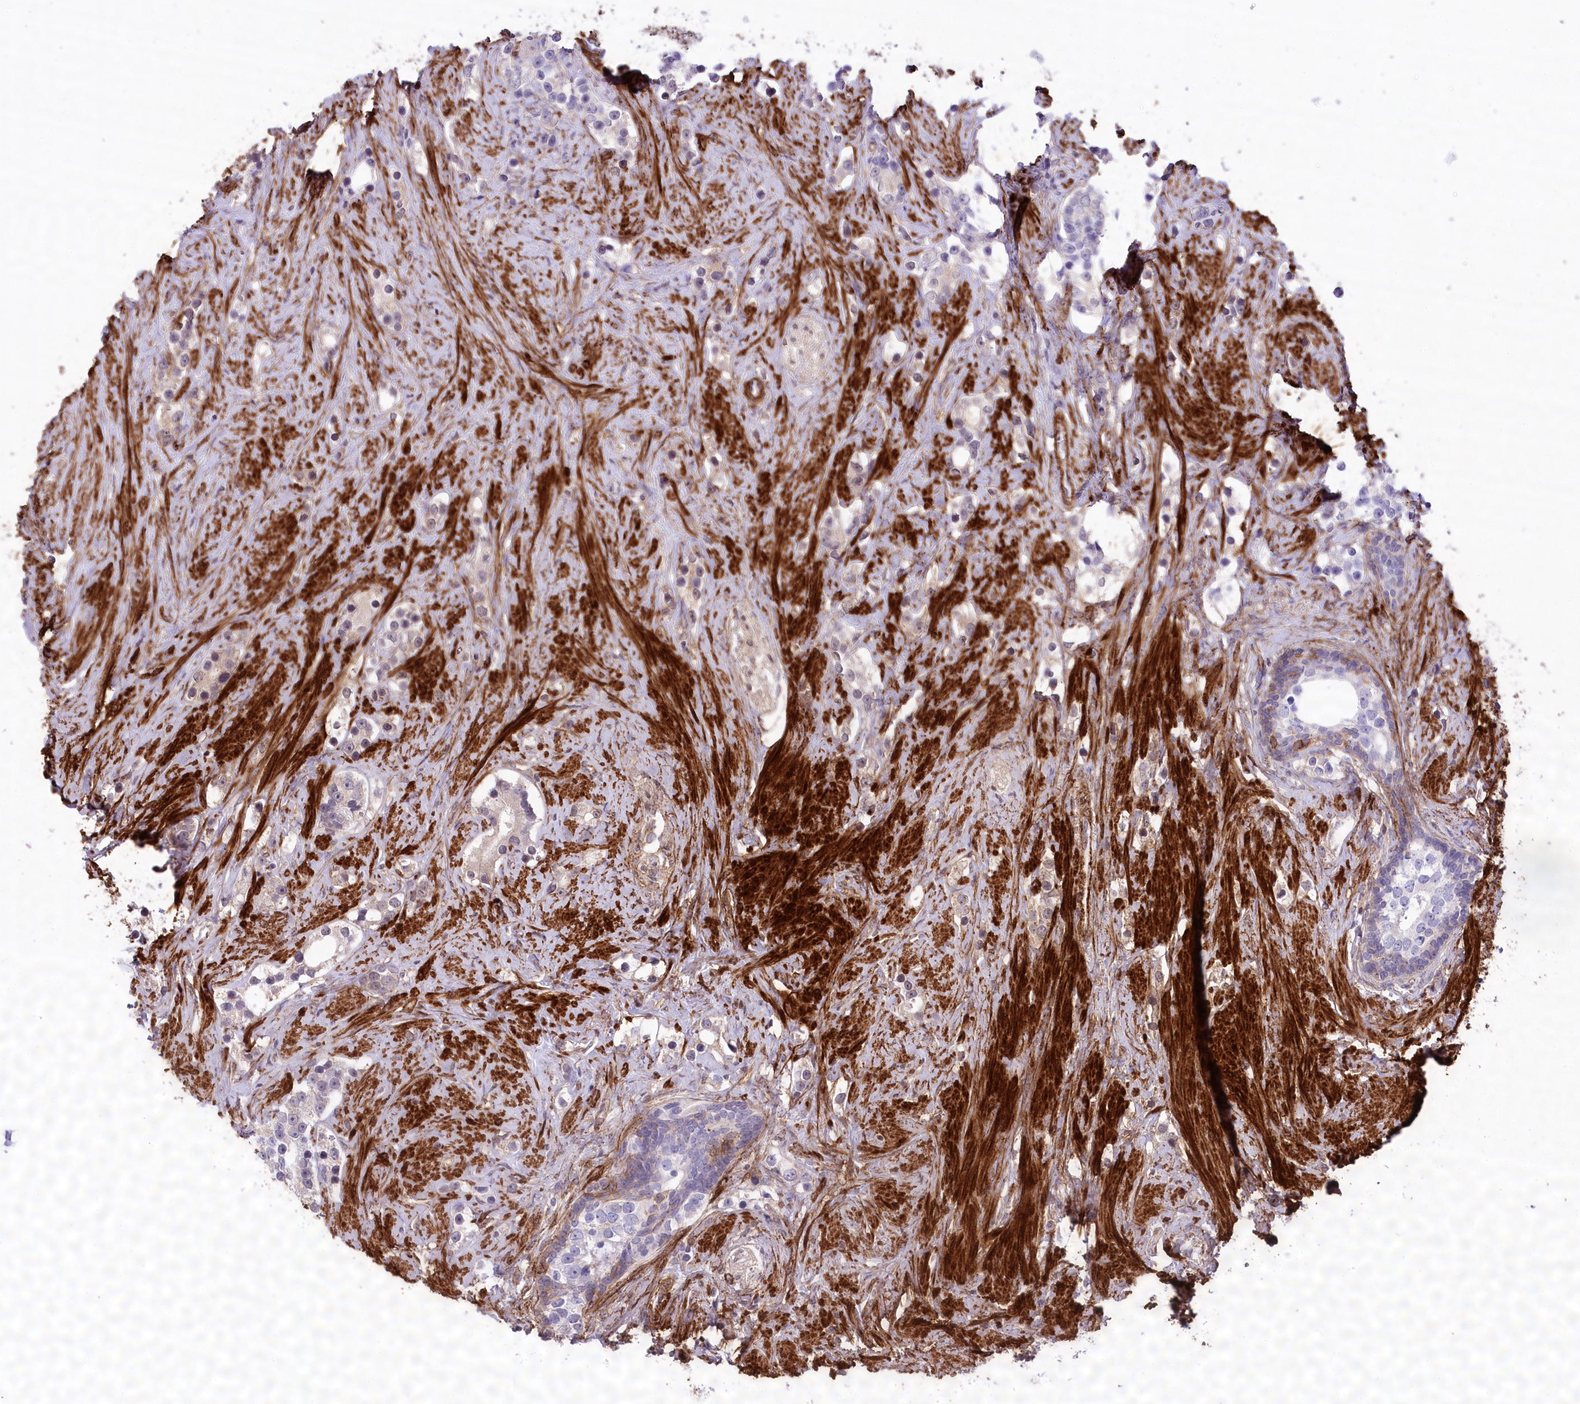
{"staining": {"intensity": "negative", "quantity": "none", "location": "none"}, "tissue": "prostate cancer", "cell_type": "Tumor cells", "image_type": "cancer", "snomed": [{"axis": "morphology", "description": "Adenocarcinoma, High grade"}, {"axis": "topography", "description": "Prostate"}], "caption": "A high-resolution photomicrograph shows immunohistochemistry (IHC) staining of prostate adenocarcinoma (high-grade), which demonstrates no significant positivity in tumor cells.", "gene": "SYNPO2", "patient": {"sex": "male", "age": 63}}